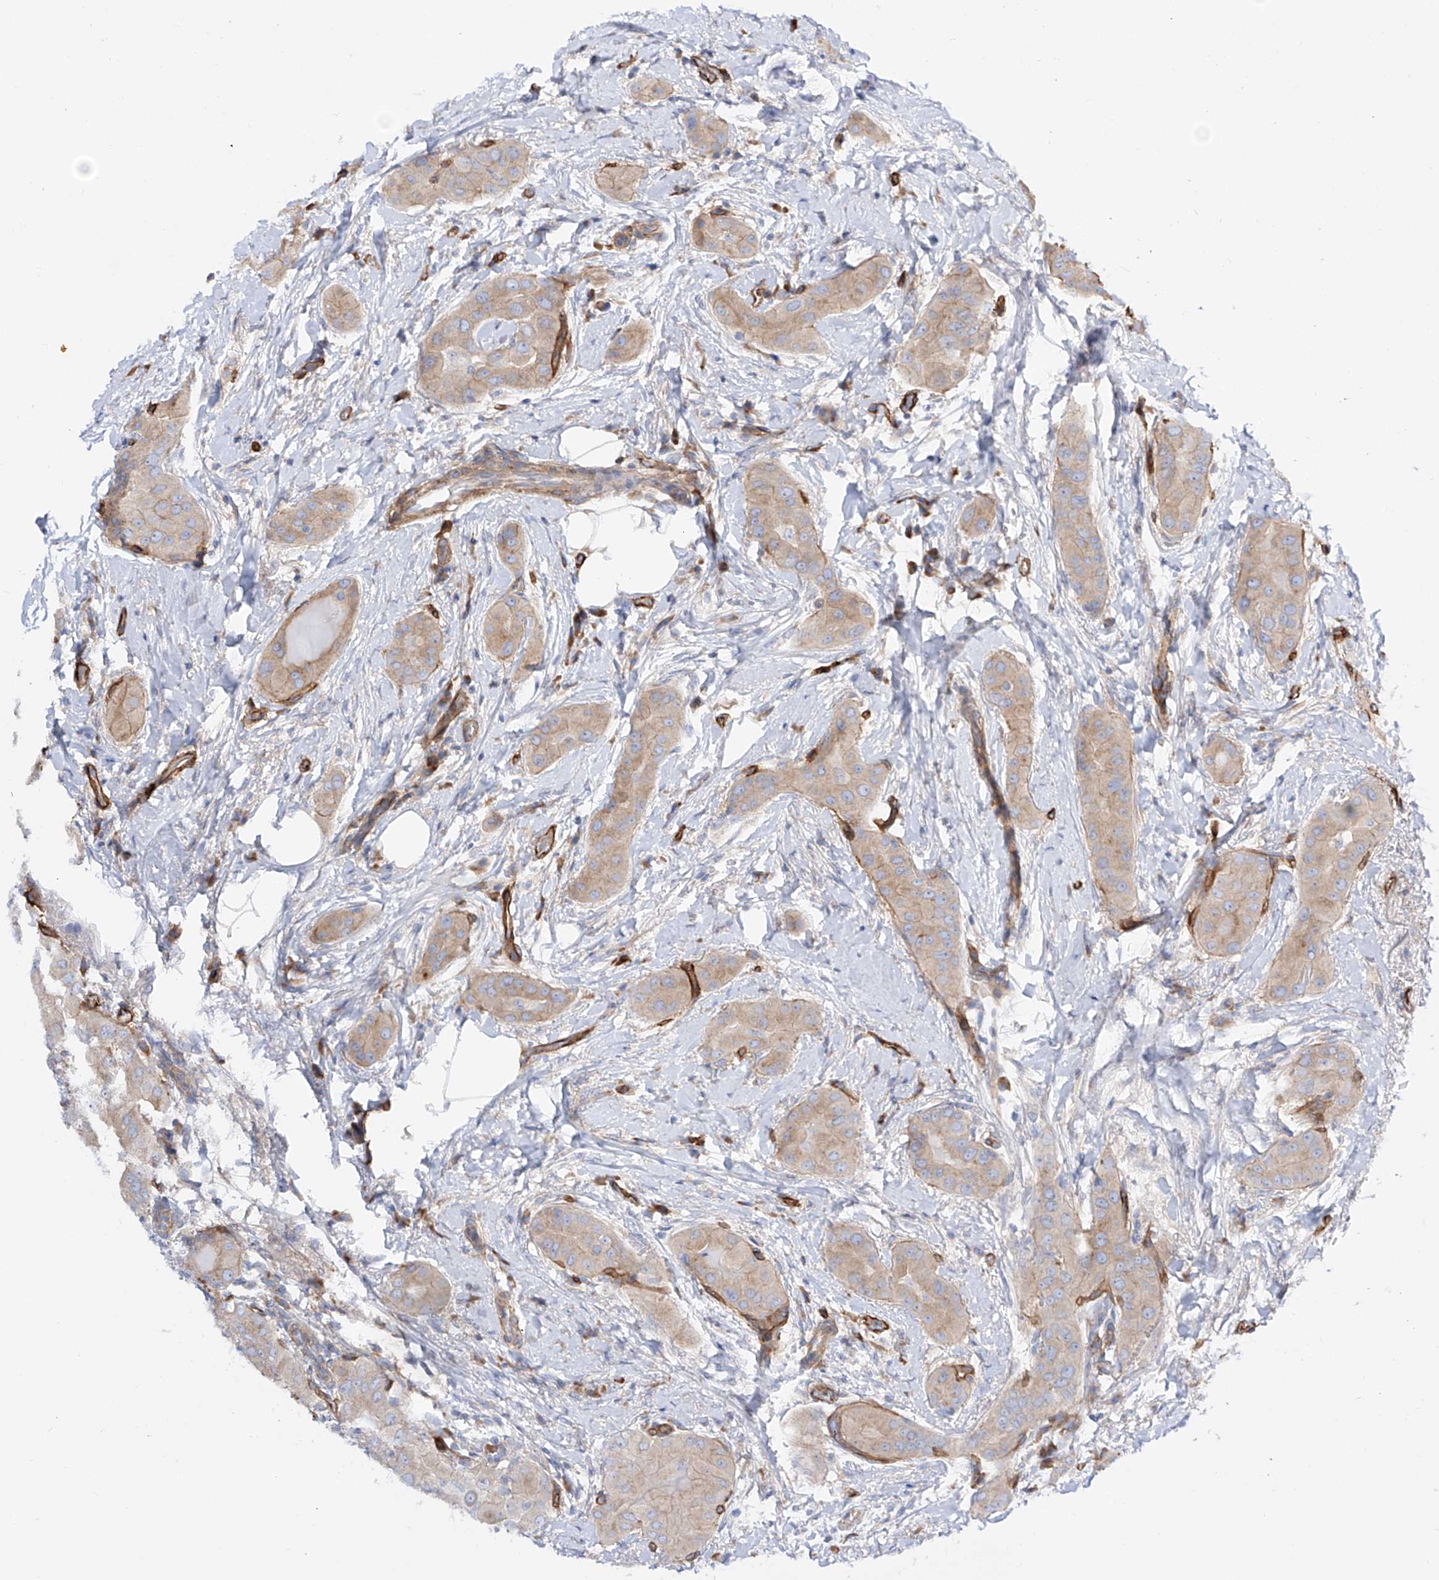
{"staining": {"intensity": "weak", "quantity": "25%-75%", "location": "cytoplasmic/membranous"}, "tissue": "thyroid cancer", "cell_type": "Tumor cells", "image_type": "cancer", "snomed": [{"axis": "morphology", "description": "Papillary adenocarcinoma, NOS"}, {"axis": "topography", "description": "Thyroid gland"}], "caption": "Weak cytoplasmic/membranous expression for a protein is appreciated in approximately 25%-75% of tumor cells of papillary adenocarcinoma (thyroid) using immunohistochemistry (IHC).", "gene": "LCA5", "patient": {"sex": "male", "age": 33}}